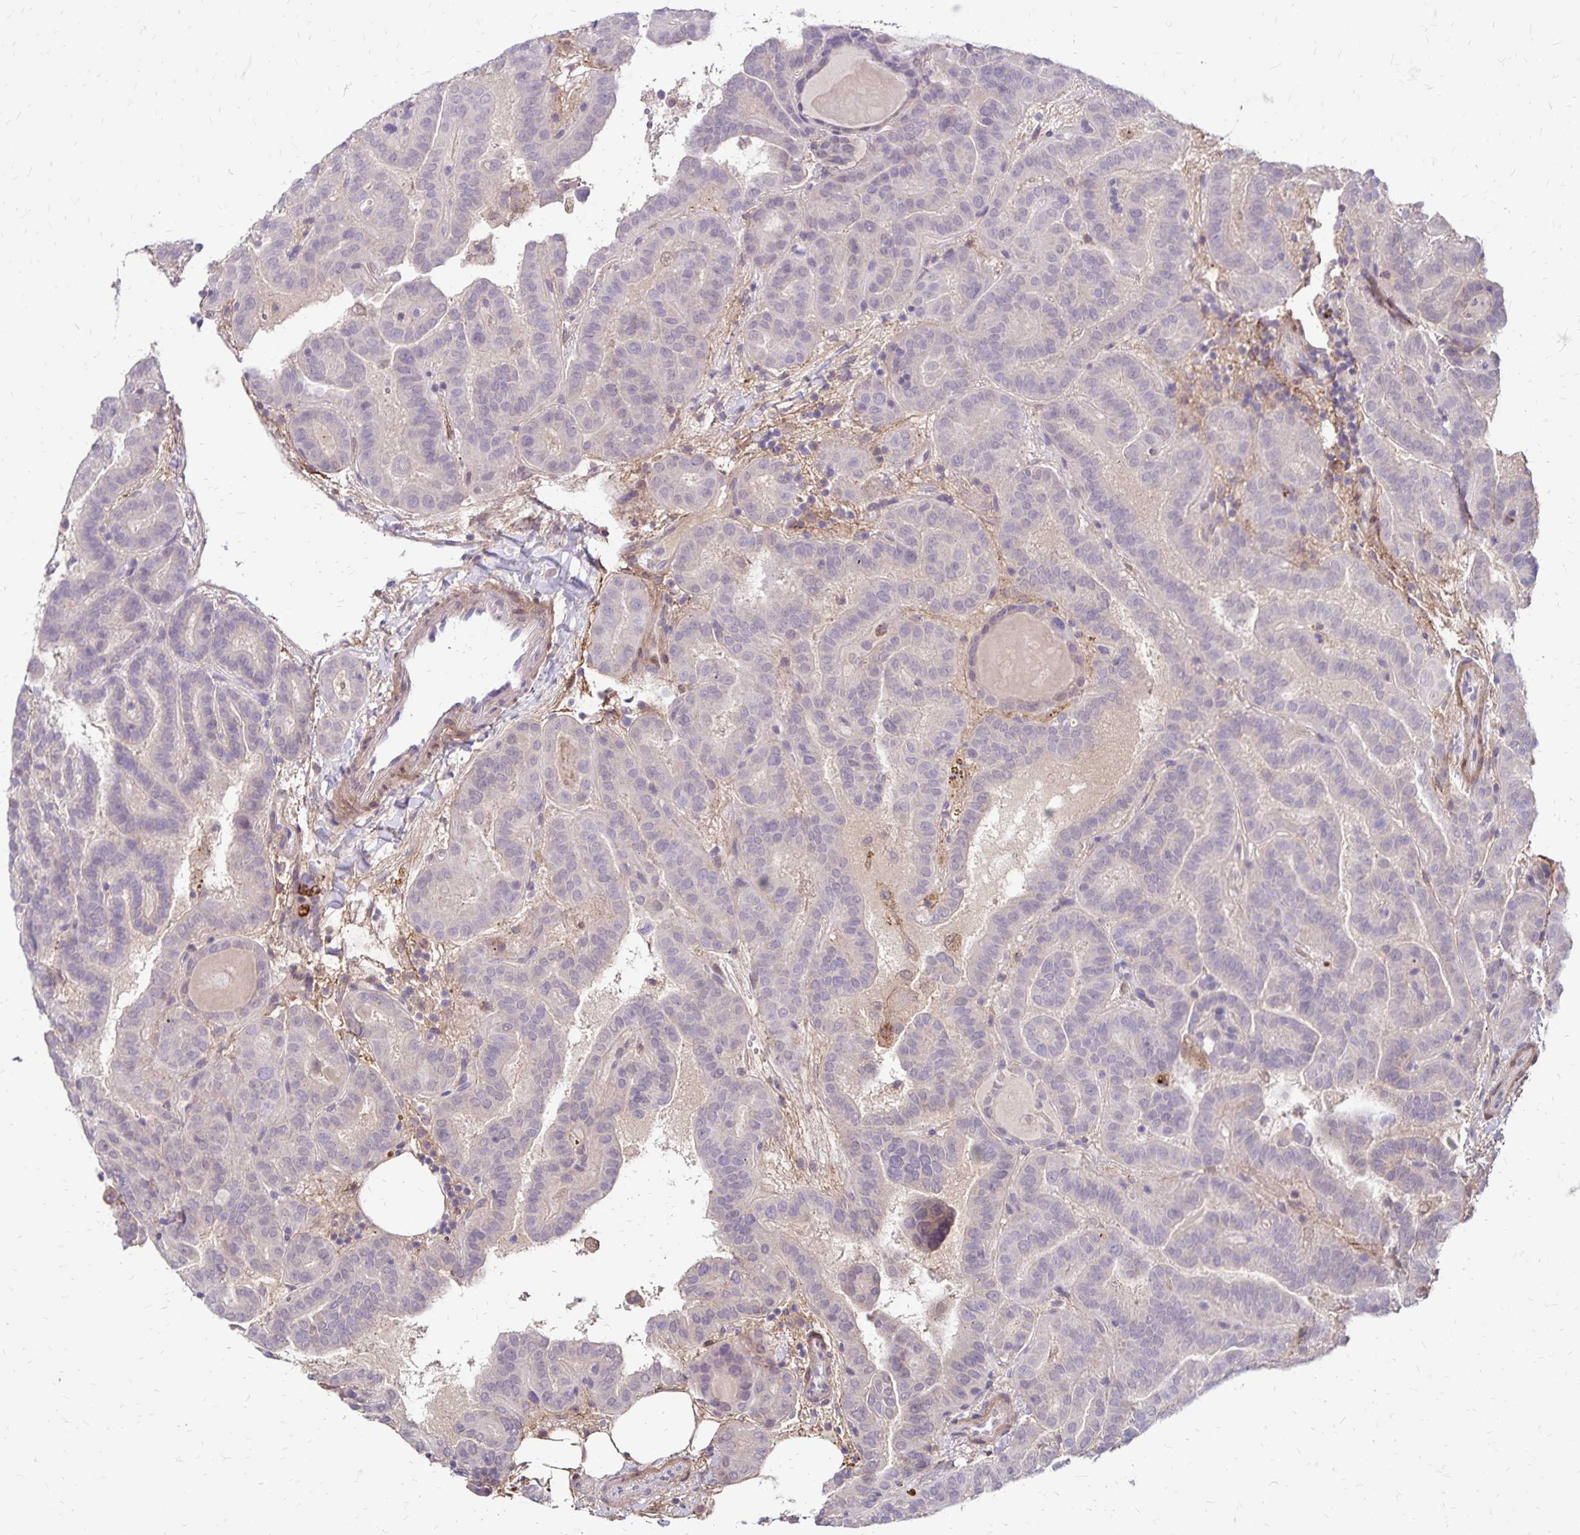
{"staining": {"intensity": "negative", "quantity": "none", "location": "none"}, "tissue": "thyroid cancer", "cell_type": "Tumor cells", "image_type": "cancer", "snomed": [{"axis": "morphology", "description": "Papillary adenocarcinoma, NOS"}, {"axis": "topography", "description": "Thyroid gland"}], "caption": "The immunohistochemistry micrograph has no significant staining in tumor cells of thyroid cancer tissue.", "gene": "TNS3", "patient": {"sex": "female", "age": 46}}